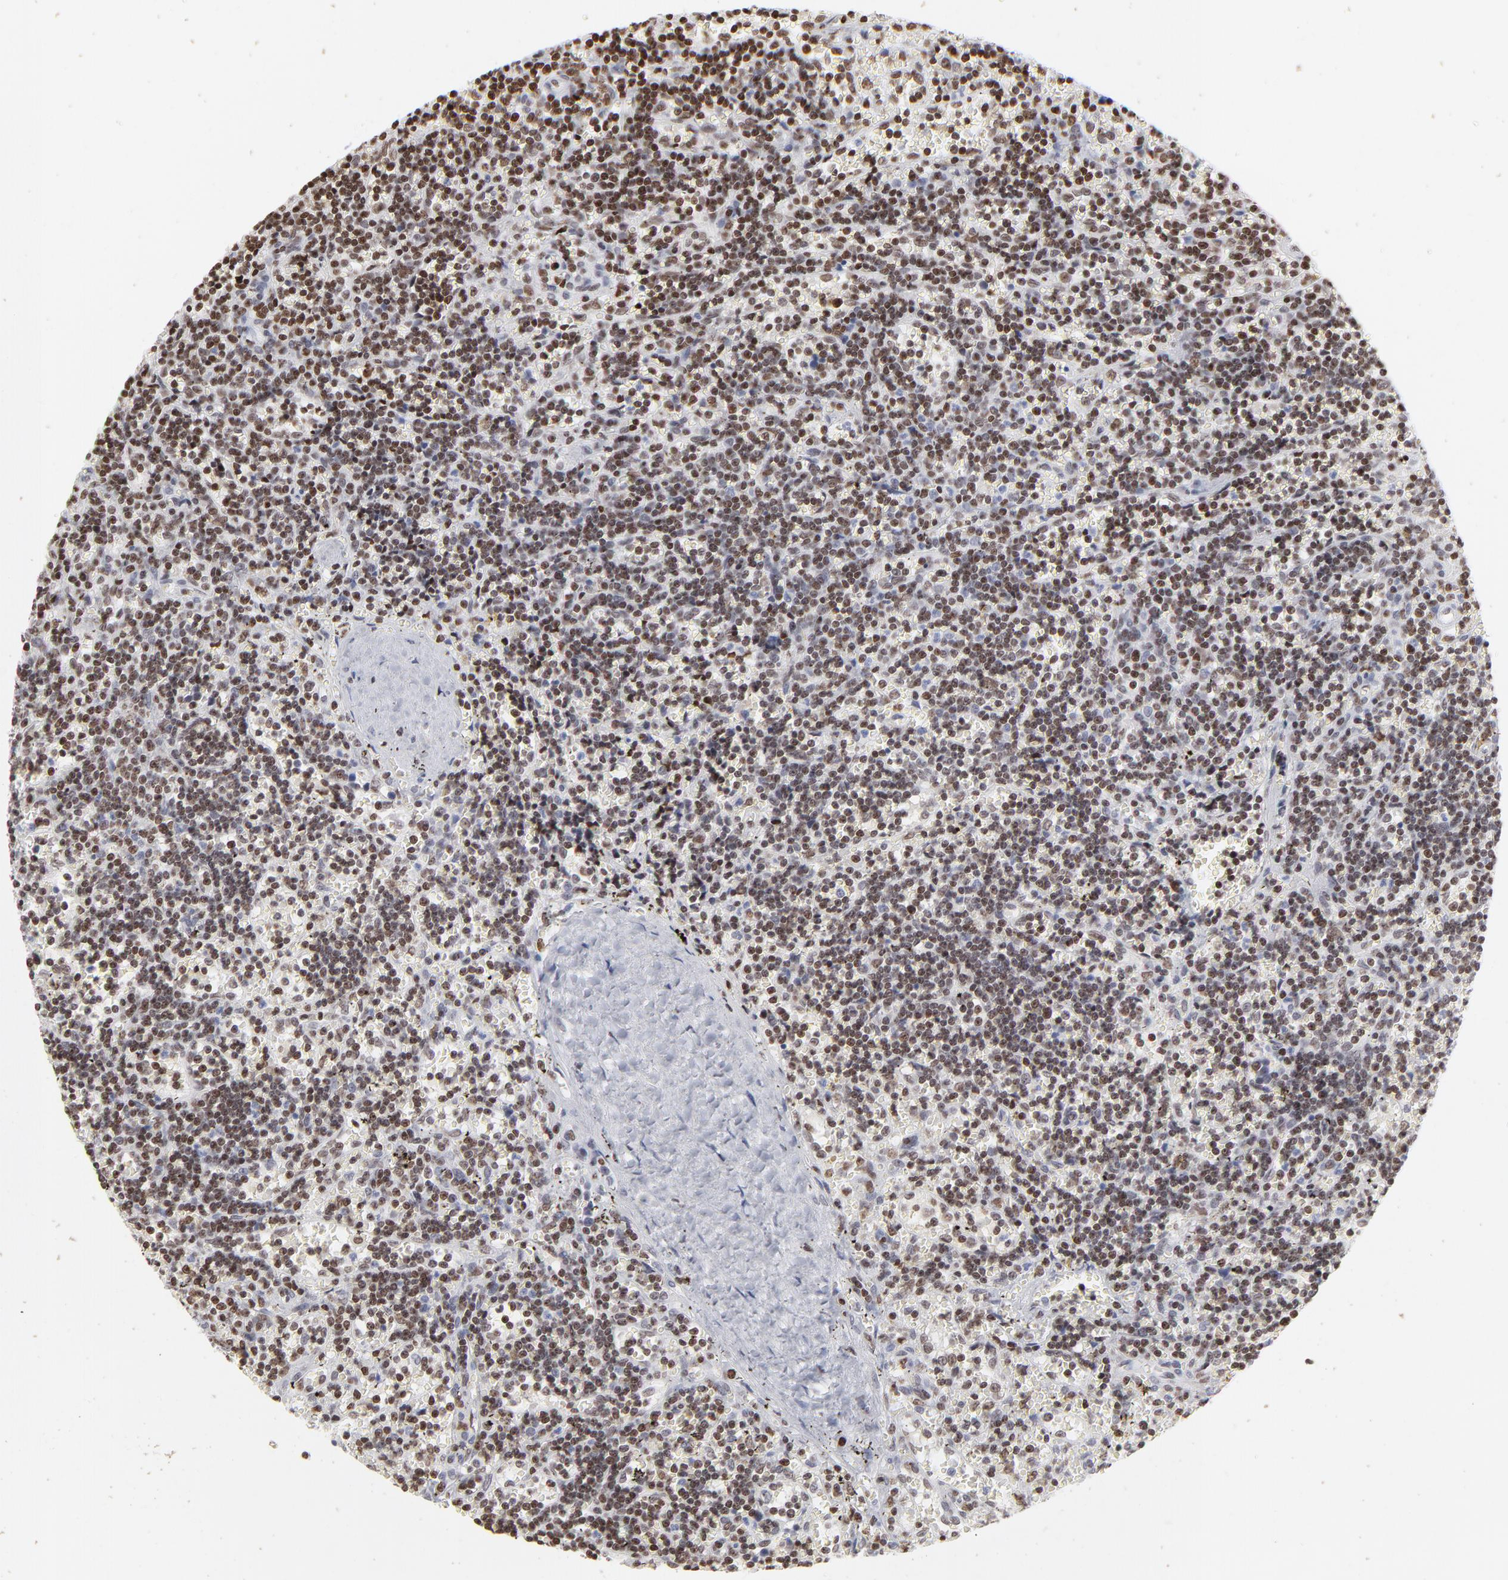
{"staining": {"intensity": "moderate", "quantity": ">75%", "location": "nuclear"}, "tissue": "lymphoma", "cell_type": "Tumor cells", "image_type": "cancer", "snomed": [{"axis": "morphology", "description": "Malignant lymphoma, non-Hodgkin's type, Low grade"}, {"axis": "topography", "description": "Spleen"}], "caption": "Immunohistochemistry (IHC) (DAB) staining of lymphoma exhibits moderate nuclear protein expression in approximately >75% of tumor cells.", "gene": "PARP1", "patient": {"sex": "male", "age": 60}}